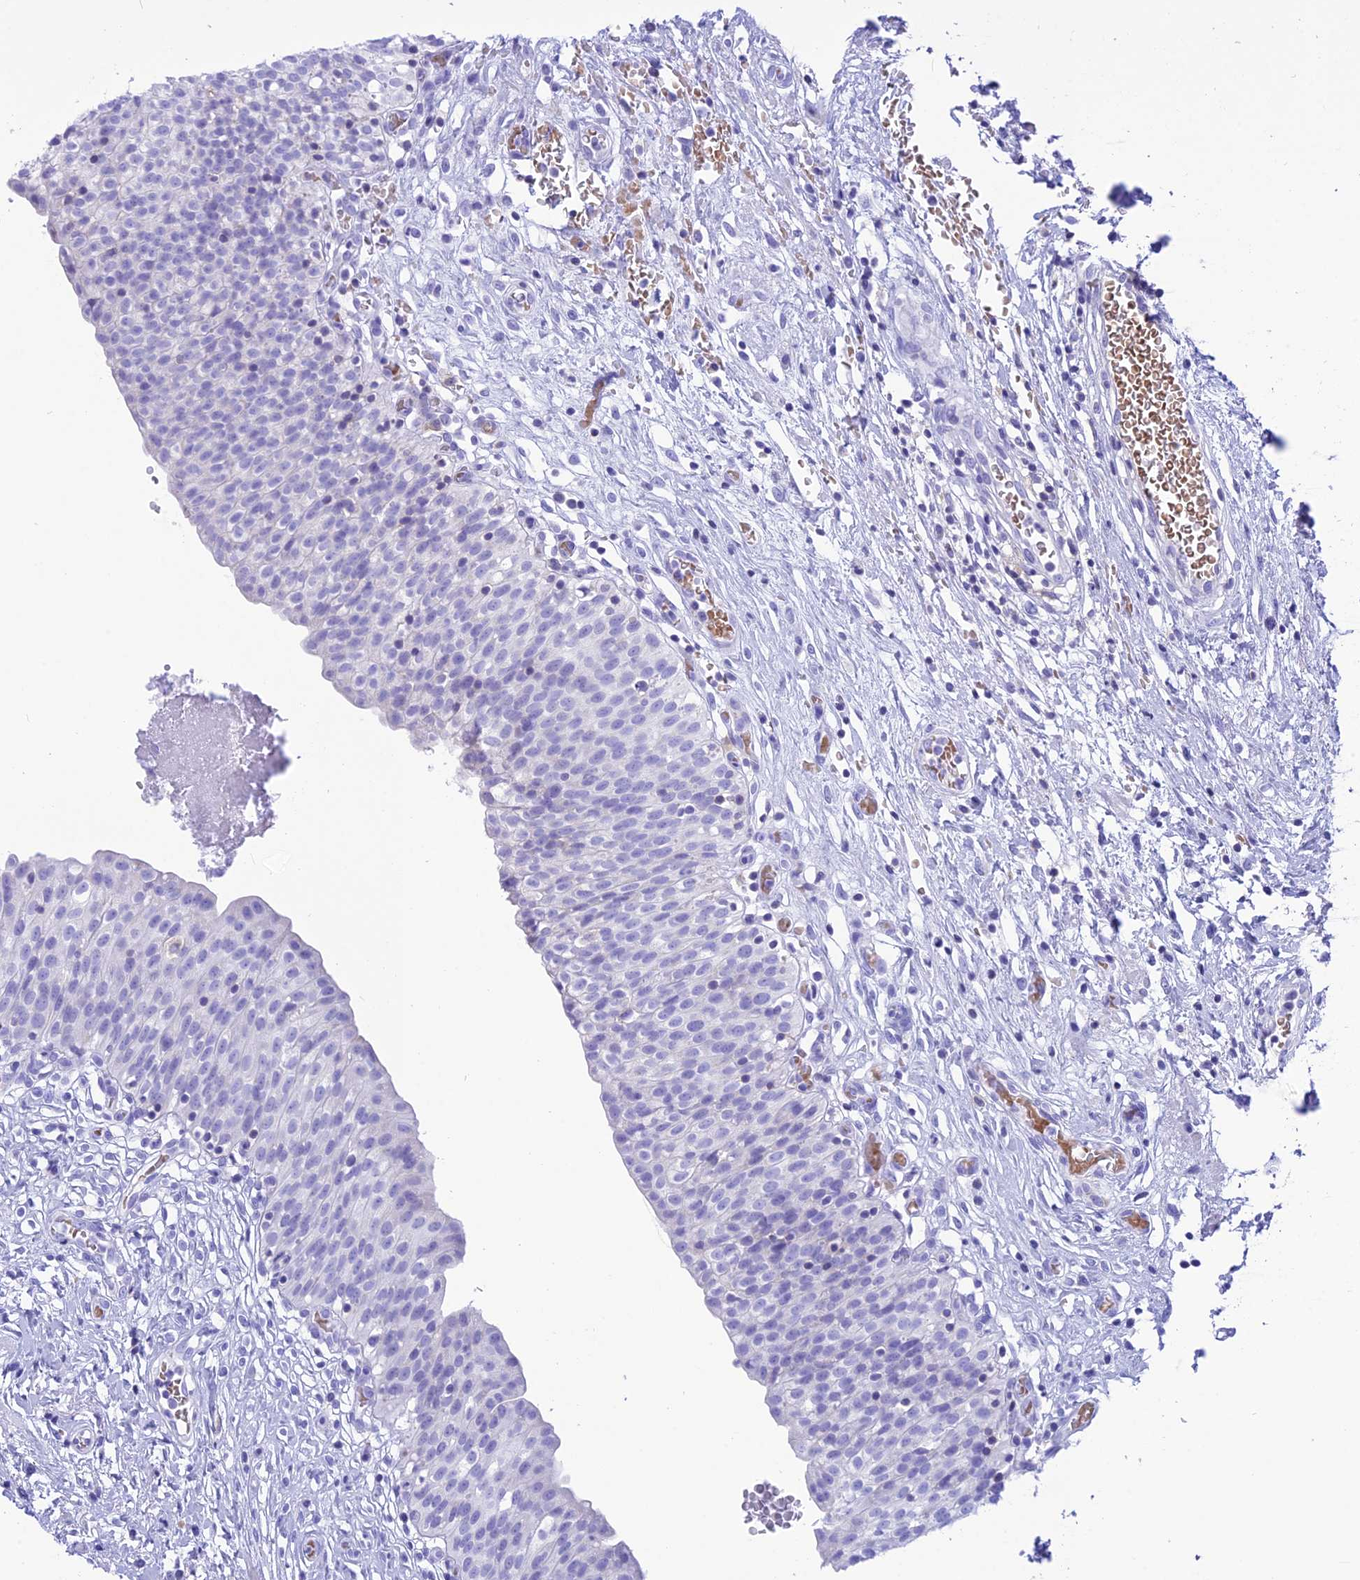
{"staining": {"intensity": "negative", "quantity": "none", "location": "none"}, "tissue": "urinary bladder", "cell_type": "Urothelial cells", "image_type": "normal", "snomed": [{"axis": "morphology", "description": "Normal tissue, NOS"}, {"axis": "topography", "description": "Urinary bladder"}], "caption": "DAB (3,3'-diaminobenzidine) immunohistochemical staining of normal human urinary bladder shows no significant staining in urothelial cells.", "gene": "GLYATL1B", "patient": {"sex": "male", "age": 55}}